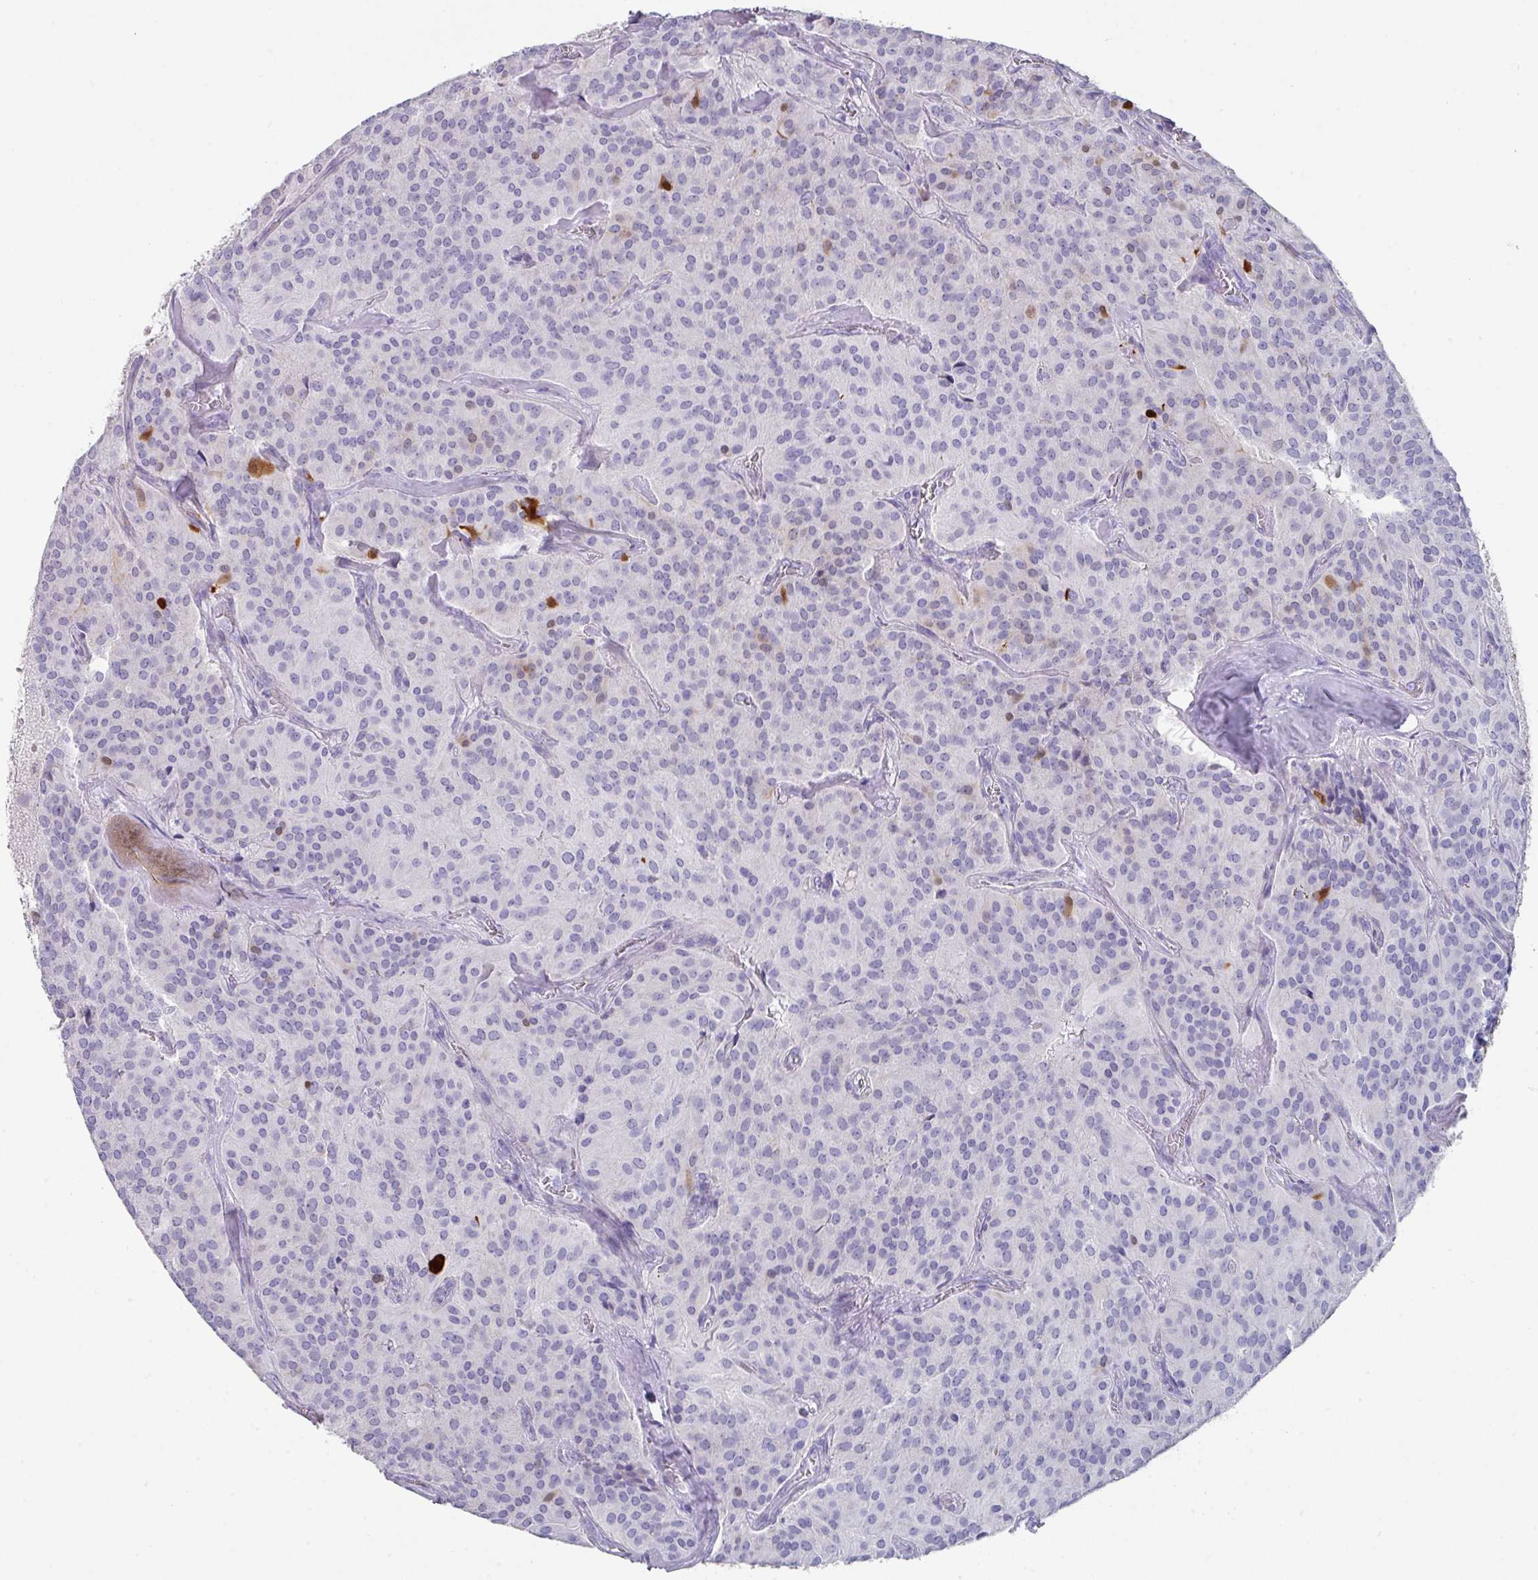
{"staining": {"intensity": "negative", "quantity": "none", "location": "none"}, "tissue": "glioma", "cell_type": "Tumor cells", "image_type": "cancer", "snomed": [{"axis": "morphology", "description": "Glioma, malignant, Low grade"}, {"axis": "topography", "description": "Brain"}], "caption": "Glioma was stained to show a protein in brown. There is no significant staining in tumor cells.", "gene": "DEFB115", "patient": {"sex": "male", "age": 42}}